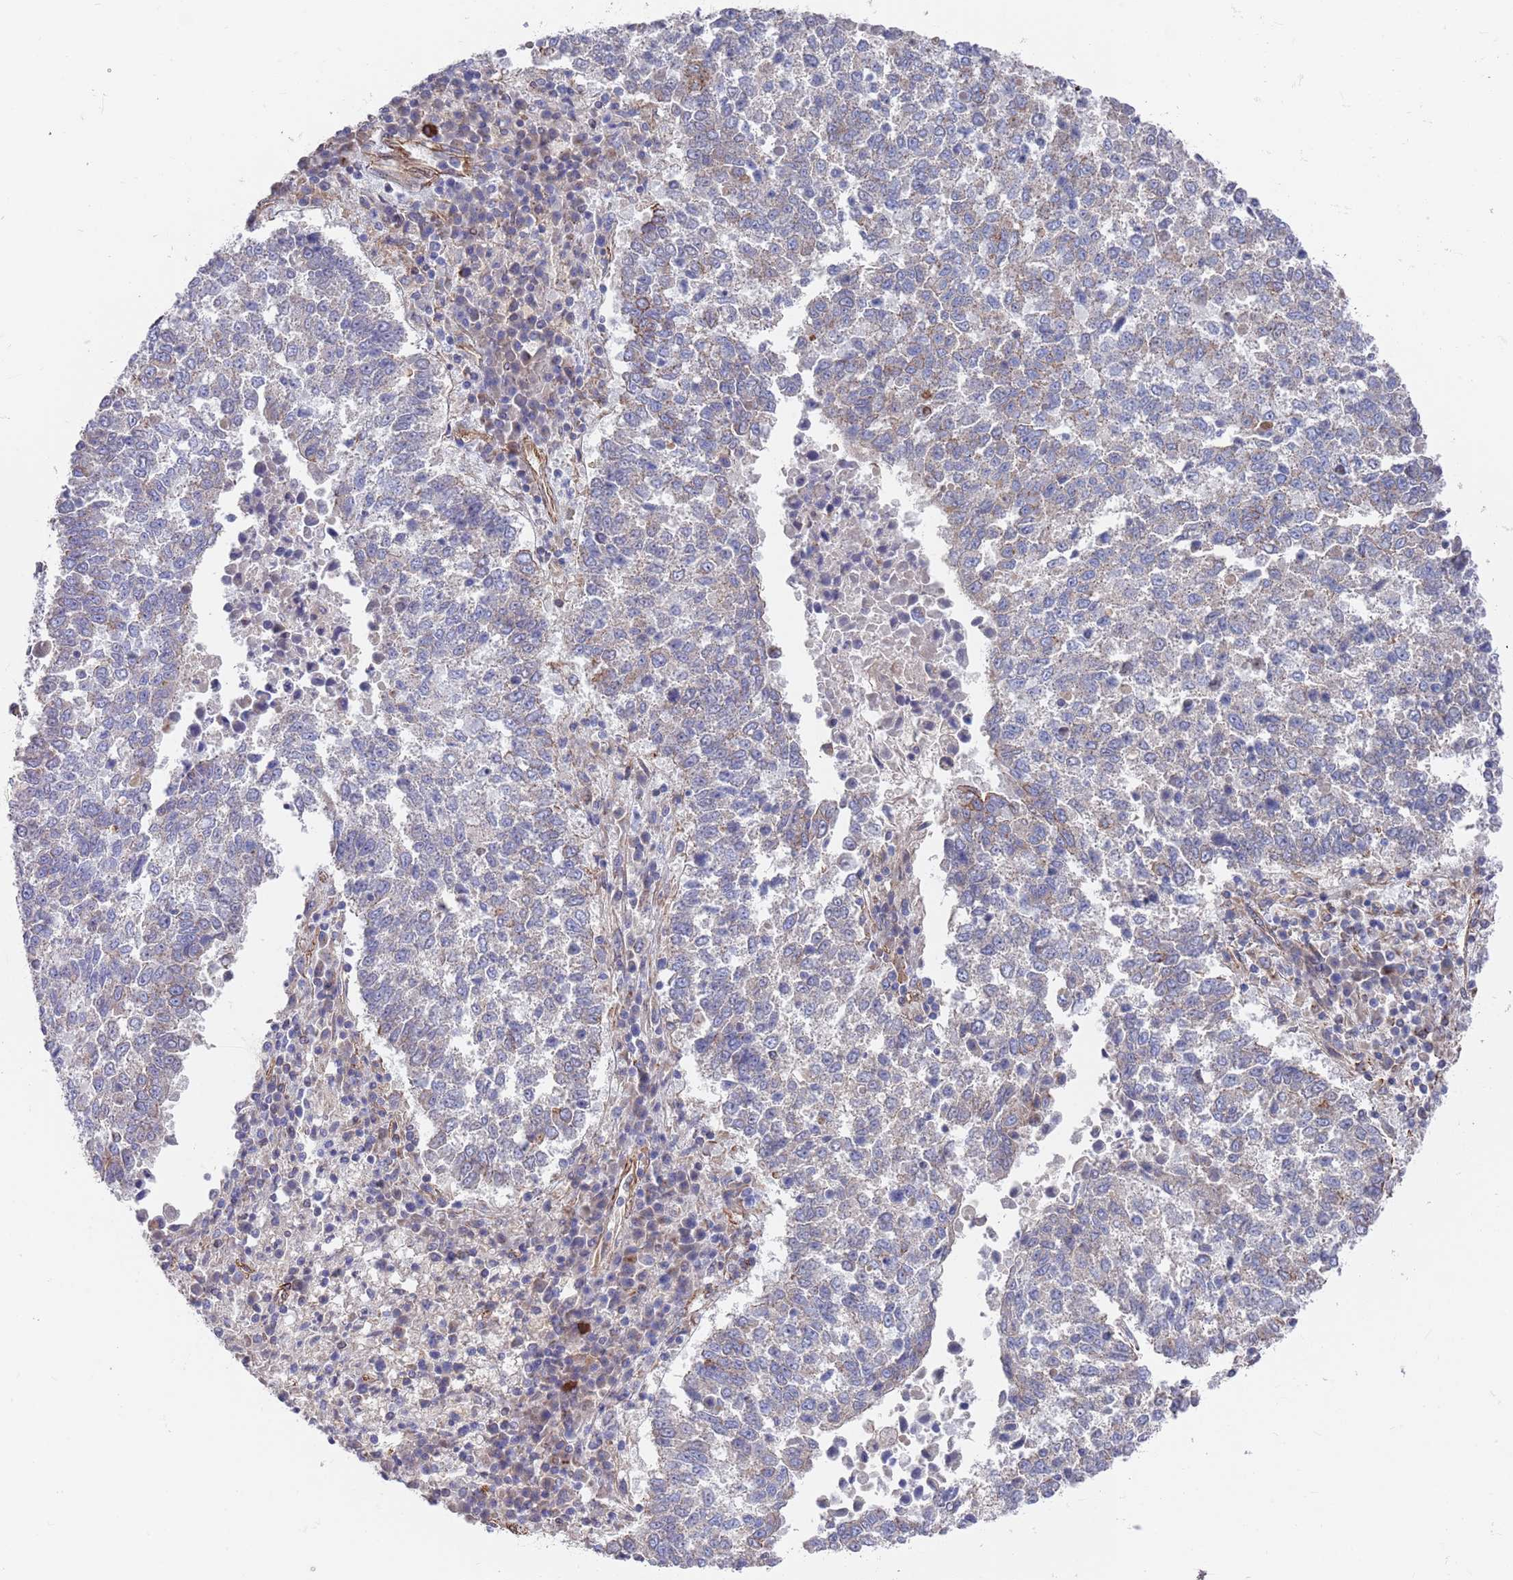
{"staining": {"intensity": "negative", "quantity": "none", "location": "none"}, "tissue": "lung cancer", "cell_type": "Tumor cells", "image_type": "cancer", "snomed": [{"axis": "morphology", "description": "Squamous cell carcinoma, NOS"}, {"axis": "topography", "description": "Lung"}], "caption": "Immunohistochemical staining of human lung squamous cell carcinoma displays no significant expression in tumor cells. (Brightfield microscopy of DAB (3,3'-diaminobenzidine) immunohistochemistry at high magnification).", "gene": "JAKMIP2", "patient": {"sex": "male", "age": 73}}